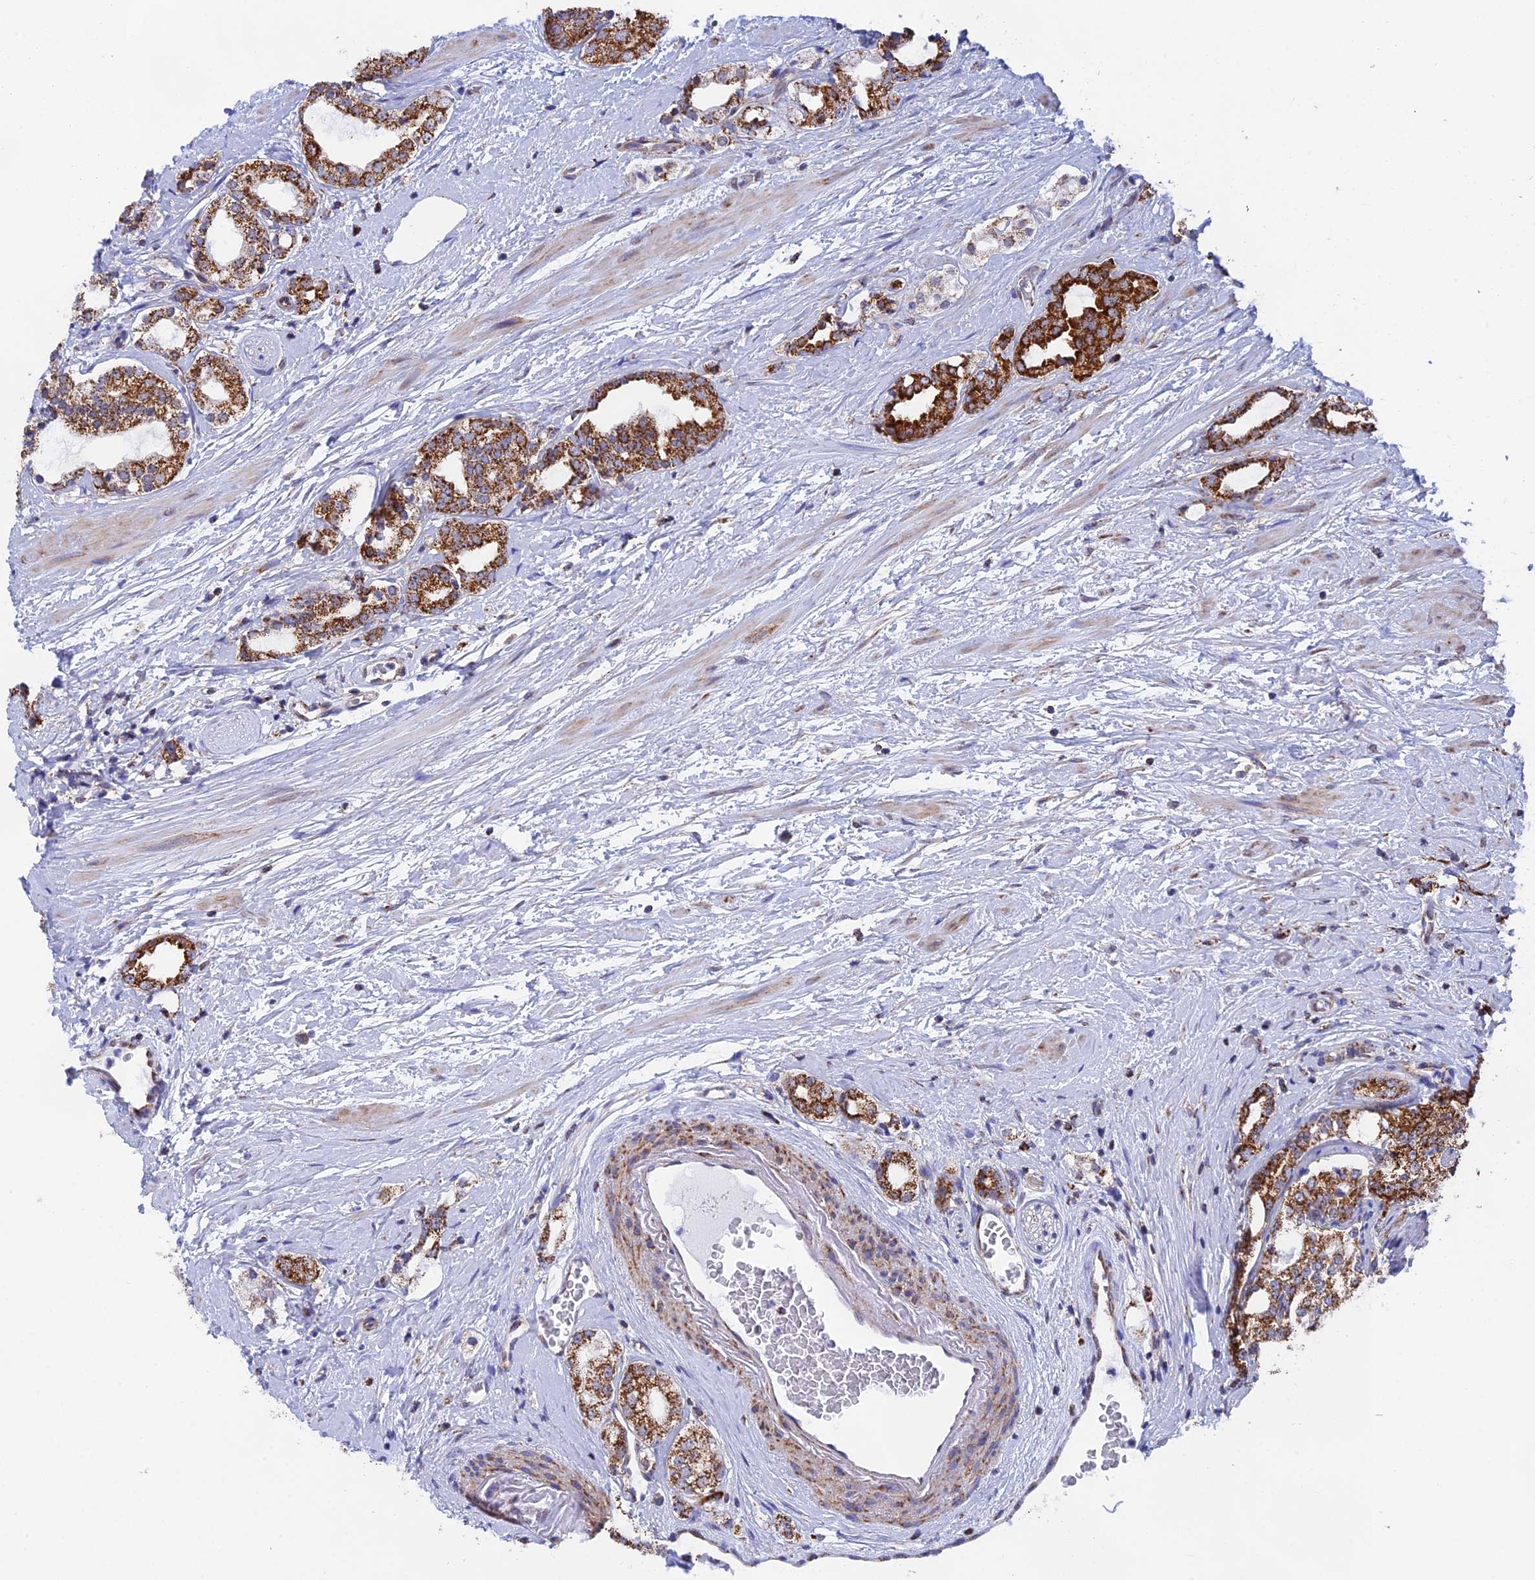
{"staining": {"intensity": "strong", "quantity": ">75%", "location": "cytoplasmic/membranous"}, "tissue": "prostate cancer", "cell_type": "Tumor cells", "image_type": "cancer", "snomed": [{"axis": "morphology", "description": "Adenocarcinoma, High grade"}, {"axis": "topography", "description": "Prostate"}], "caption": "A histopathology image of human prostate cancer (adenocarcinoma (high-grade)) stained for a protein demonstrates strong cytoplasmic/membranous brown staining in tumor cells. (IHC, brightfield microscopy, high magnification).", "gene": "CDC16", "patient": {"sex": "male", "age": 64}}